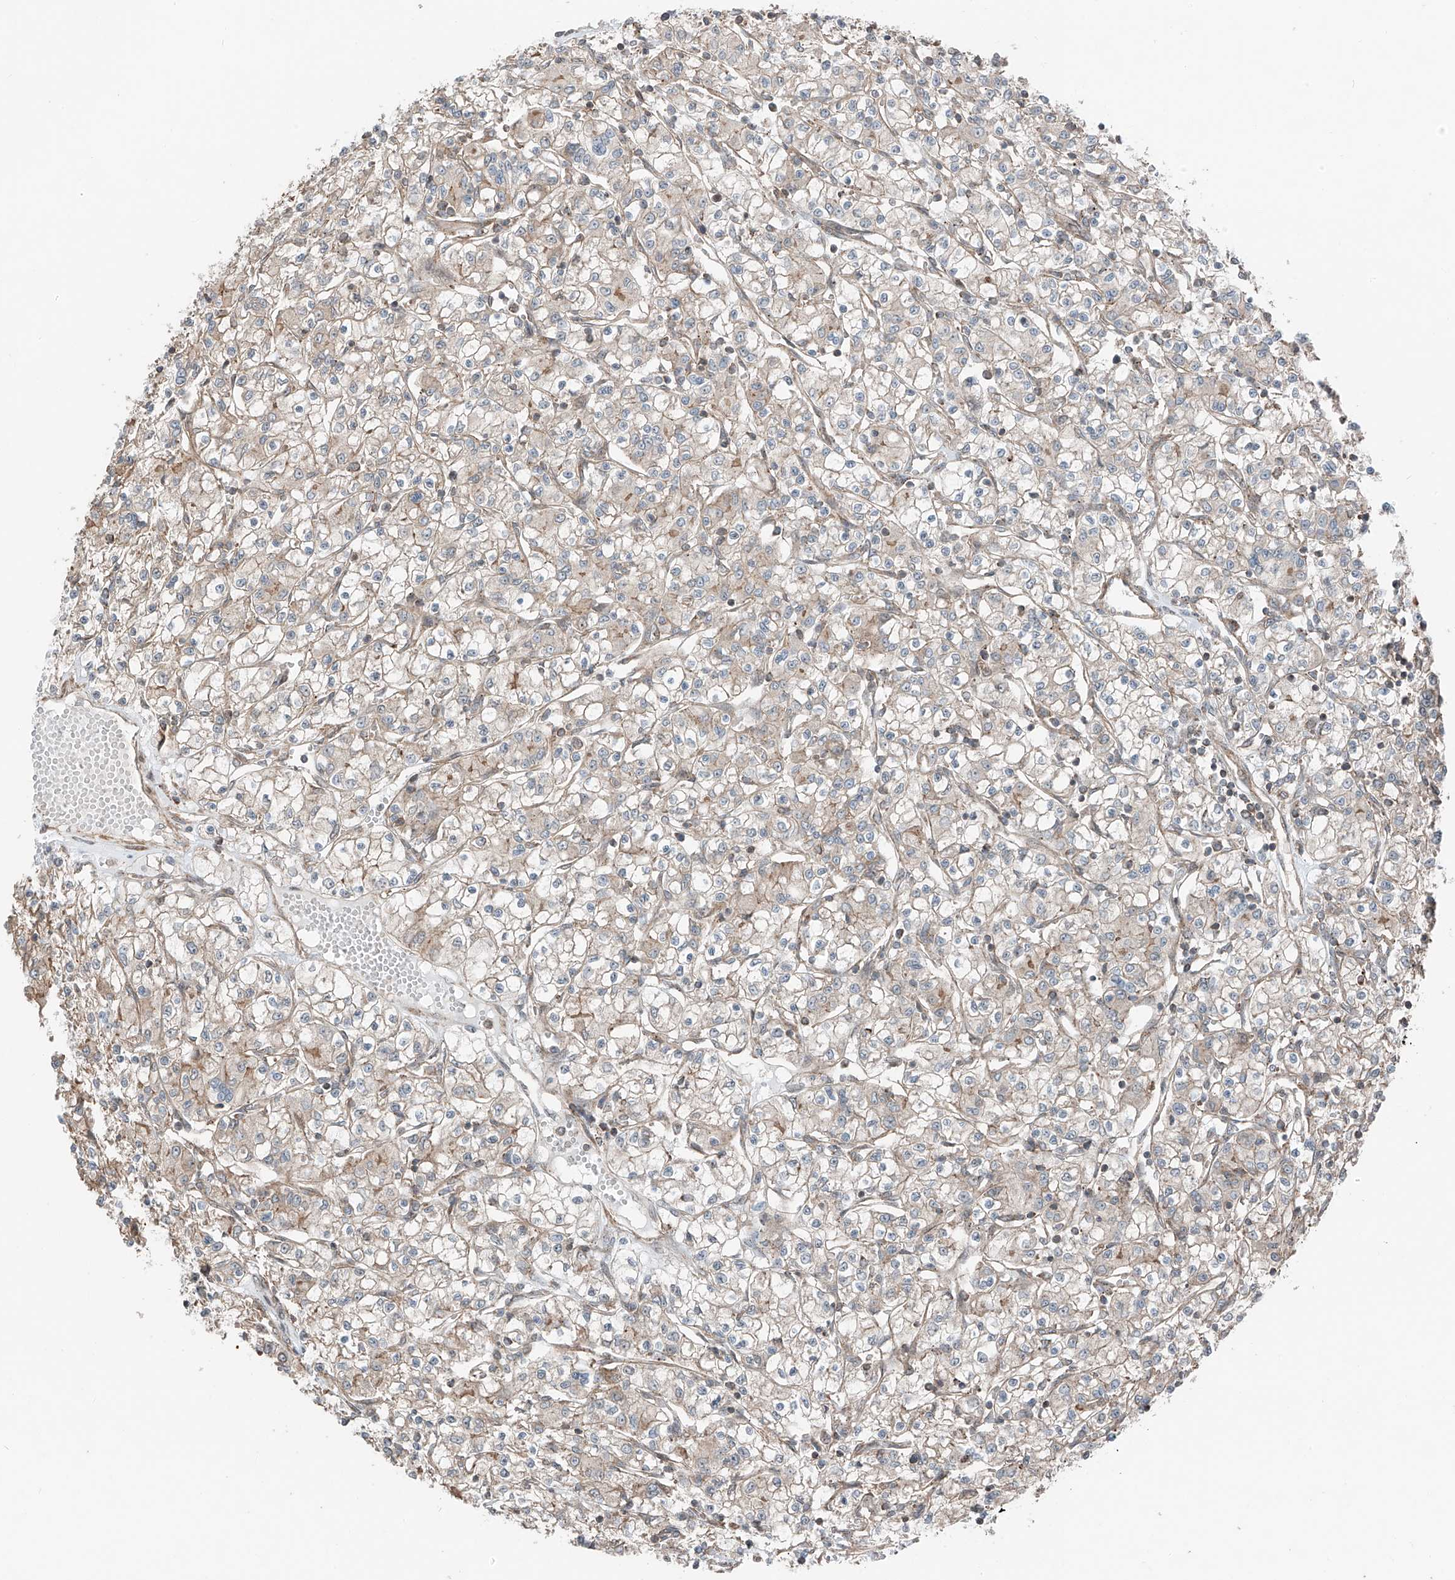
{"staining": {"intensity": "weak", "quantity": "<25%", "location": "cytoplasmic/membranous"}, "tissue": "renal cancer", "cell_type": "Tumor cells", "image_type": "cancer", "snomed": [{"axis": "morphology", "description": "Adenocarcinoma, NOS"}, {"axis": "topography", "description": "Kidney"}], "caption": "The immunohistochemistry (IHC) image has no significant staining in tumor cells of renal cancer tissue.", "gene": "CEP162", "patient": {"sex": "female", "age": 59}}